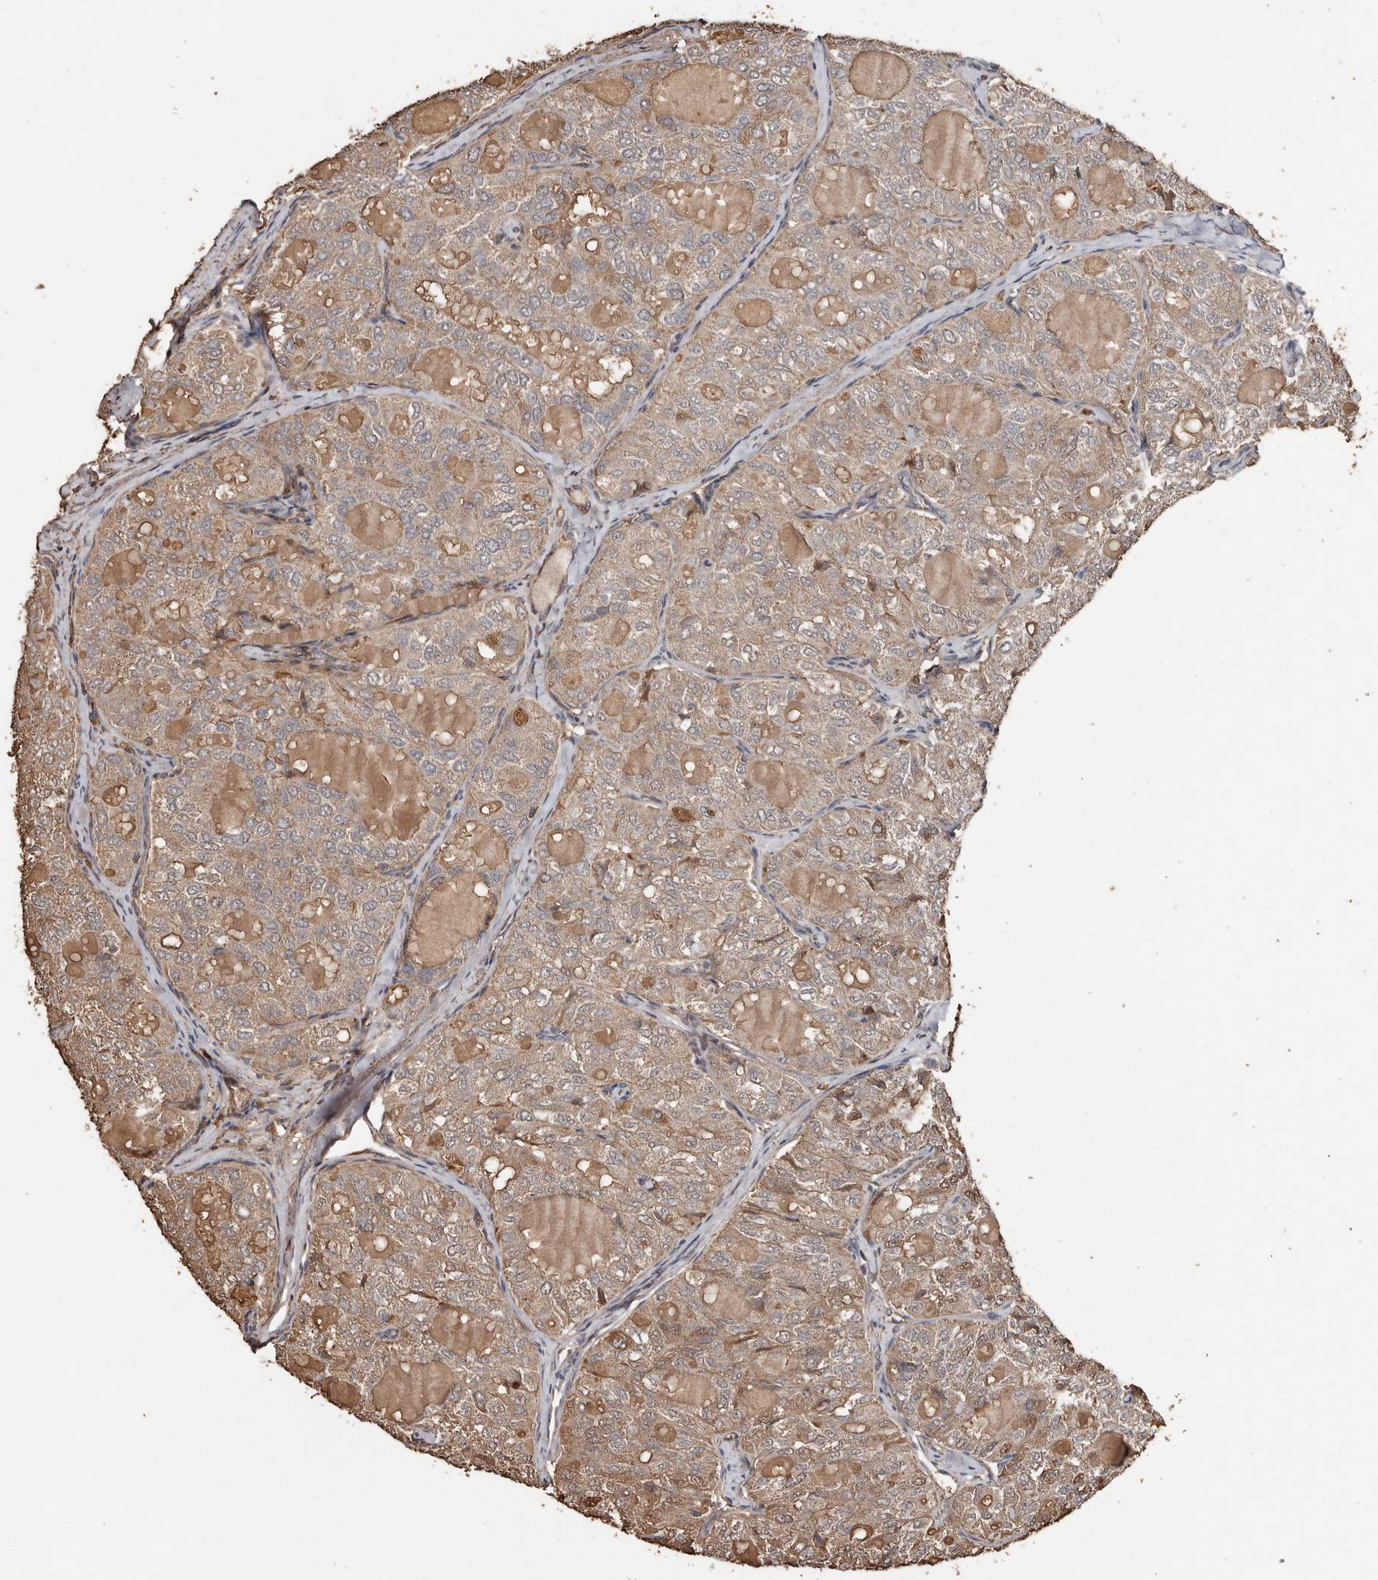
{"staining": {"intensity": "weak", "quantity": ">75%", "location": "cytoplasmic/membranous"}, "tissue": "thyroid cancer", "cell_type": "Tumor cells", "image_type": "cancer", "snomed": [{"axis": "morphology", "description": "Follicular adenoma carcinoma, NOS"}, {"axis": "topography", "description": "Thyroid gland"}], "caption": "An immunohistochemistry histopathology image of neoplastic tissue is shown. Protein staining in brown labels weak cytoplasmic/membranous positivity in thyroid follicular adenoma carcinoma within tumor cells. Using DAB (3,3'-diaminobenzidine) (brown) and hematoxylin (blue) stains, captured at high magnification using brightfield microscopy.", "gene": "RANBP17", "patient": {"sex": "male", "age": 75}}